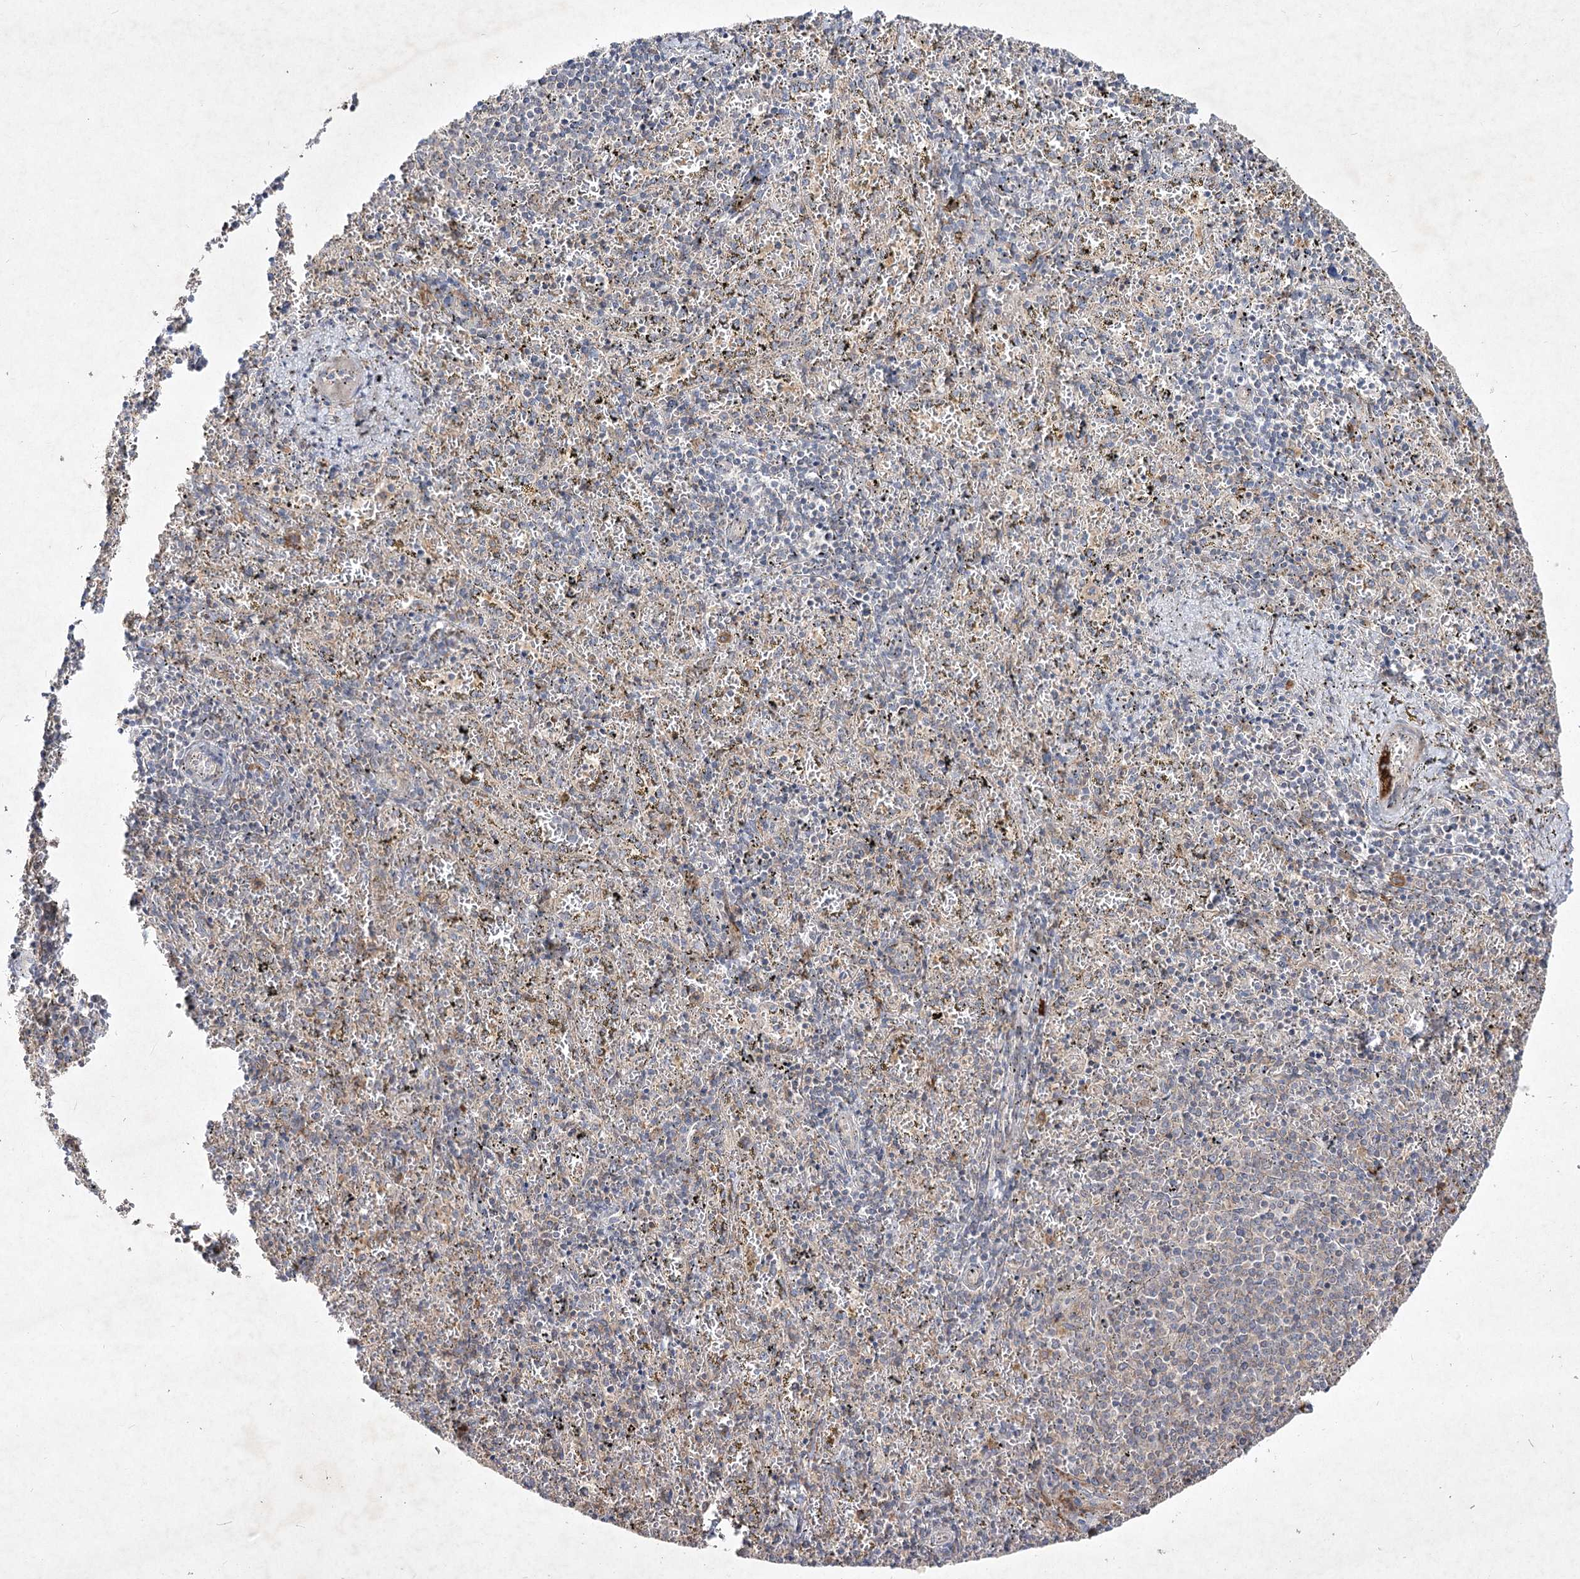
{"staining": {"intensity": "weak", "quantity": "<25%", "location": "cytoplasmic/membranous"}, "tissue": "spleen", "cell_type": "Cells in red pulp", "image_type": "normal", "snomed": [{"axis": "morphology", "description": "Normal tissue, NOS"}, {"axis": "topography", "description": "Spleen"}], "caption": "Immunohistochemistry of normal human spleen displays no positivity in cells in red pulp. The staining was performed using DAB (3,3'-diaminobenzidine) to visualize the protein expression in brown, while the nuclei were stained in blue with hematoxylin (Magnification: 20x).", "gene": "CIB2", "patient": {"sex": "male", "age": 11}}